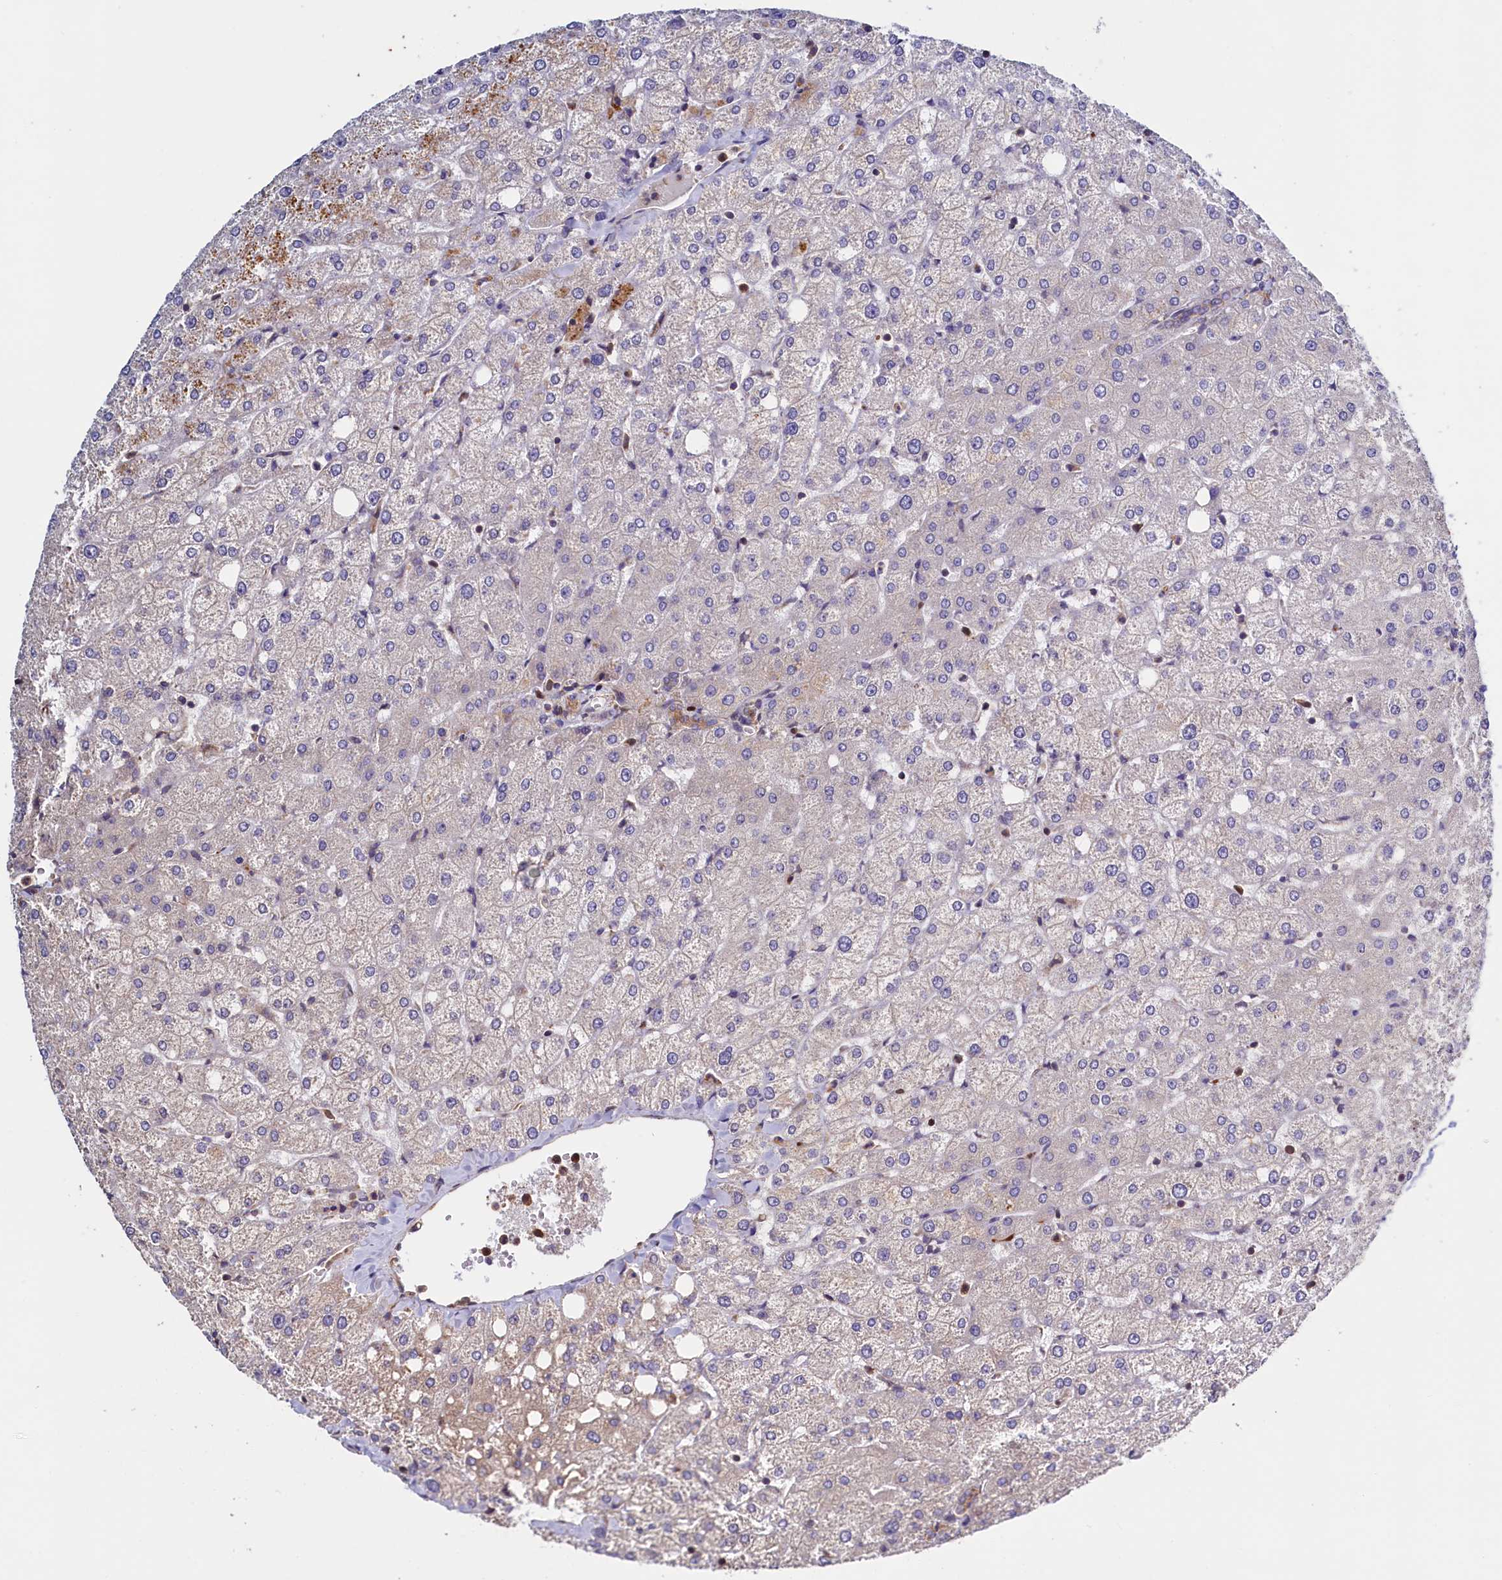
{"staining": {"intensity": "weak", "quantity": ">75%", "location": "cytoplasmic/membranous"}, "tissue": "liver", "cell_type": "Cholangiocytes", "image_type": "normal", "snomed": [{"axis": "morphology", "description": "Normal tissue, NOS"}, {"axis": "topography", "description": "Liver"}], "caption": "Immunohistochemical staining of normal liver displays weak cytoplasmic/membranous protein positivity in about >75% of cholangiocytes.", "gene": "ATXN2L", "patient": {"sex": "female", "age": 54}}